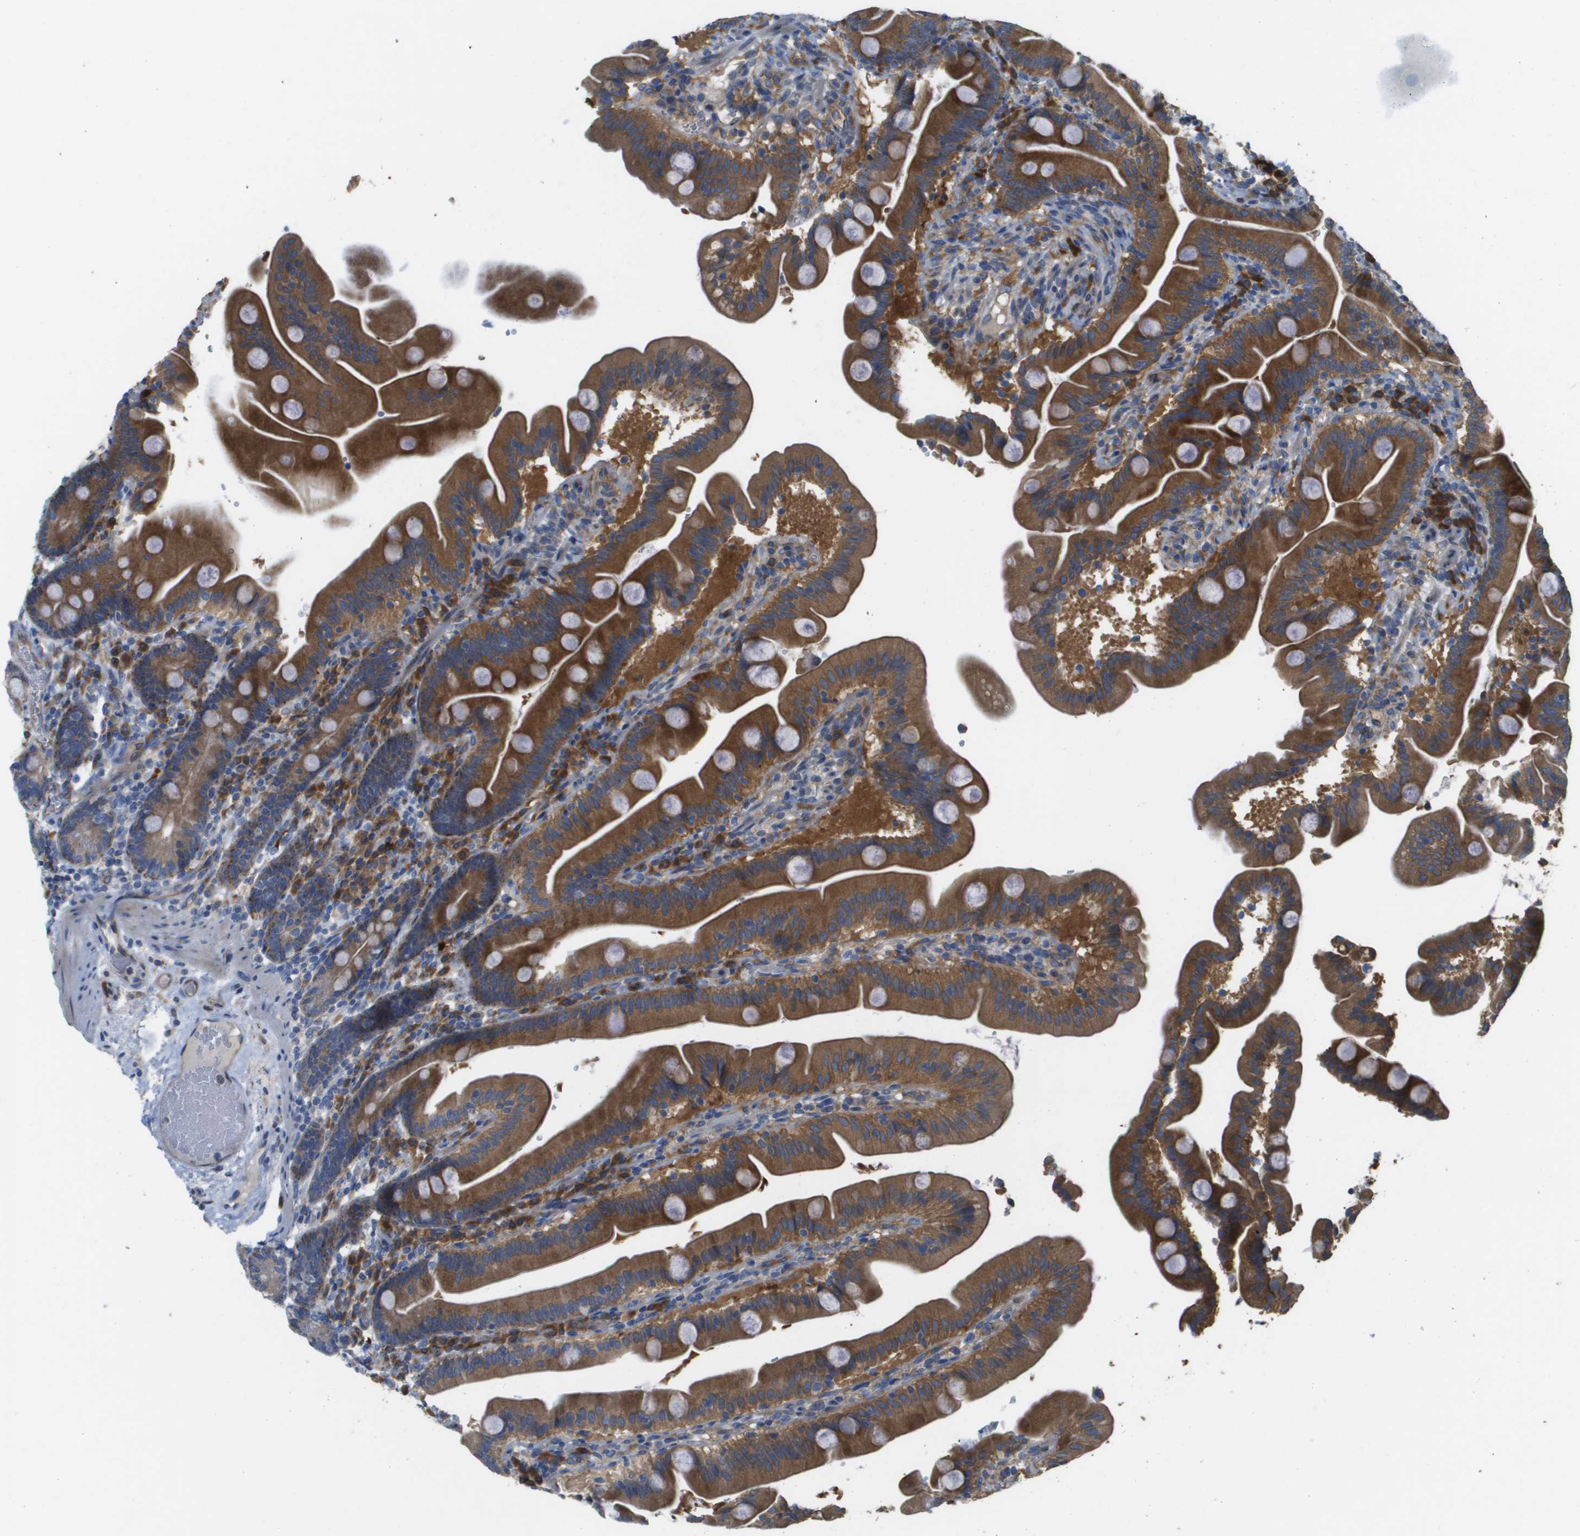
{"staining": {"intensity": "strong", "quantity": ">75%", "location": "cytoplasmic/membranous"}, "tissue": "duodenum", "cell_type": "Glandular cells", "image_type": "normal", "snomed": [{"axis": "morphology", "description": "Normal tissue, NOS"}, {"axis": "topography", "description": "Duodenum"}], "caption": "This micrograph displays IHC staining of benign duodenum, with high strong cytoplasmic/membranous staining in approximately >75% of glandular cells.", "gene": "CASP10", "patient": {"sex": "male", "age": 54}}